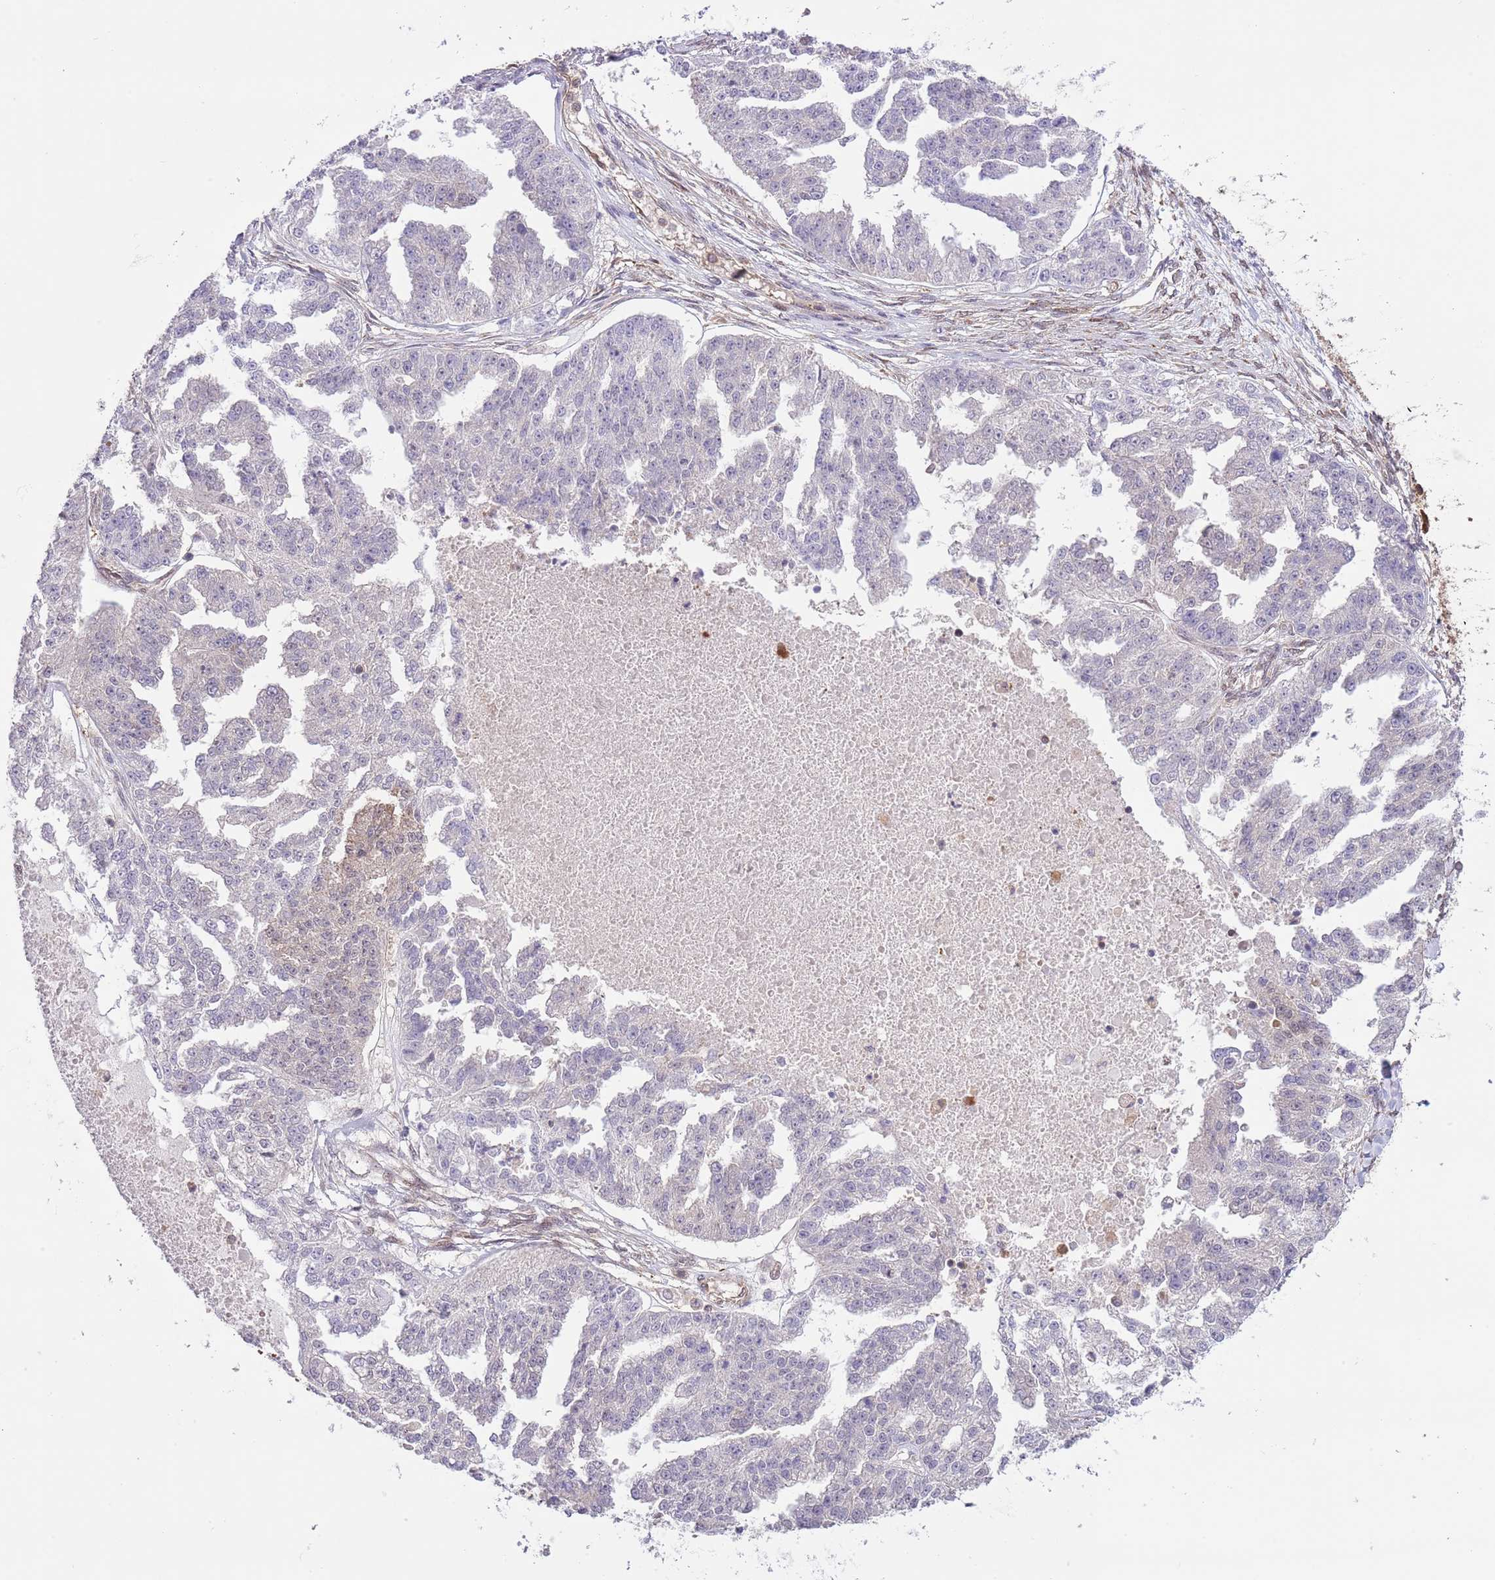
{"staining": {"intensity": "negative", "quantity": "none", "location": "none"}, "tissue": "ovarian cancer", "cell_type": "Tumor cells", "image_type": "cancer", "snomed": [{"axis": "morphology", "description": "Cystadenocarcinoma, serous, NOS"}, {"axis": "topography", "description": "Ovary"}], "caption": "High magnification brightfield microscopy of ovarian cancer stained with DAB (brown) and counterstained with hematoxylin (blue): tumor cells show no significant expression.", "gene": "HDHD2", "patient": {"sex": "female", "age": 58}}